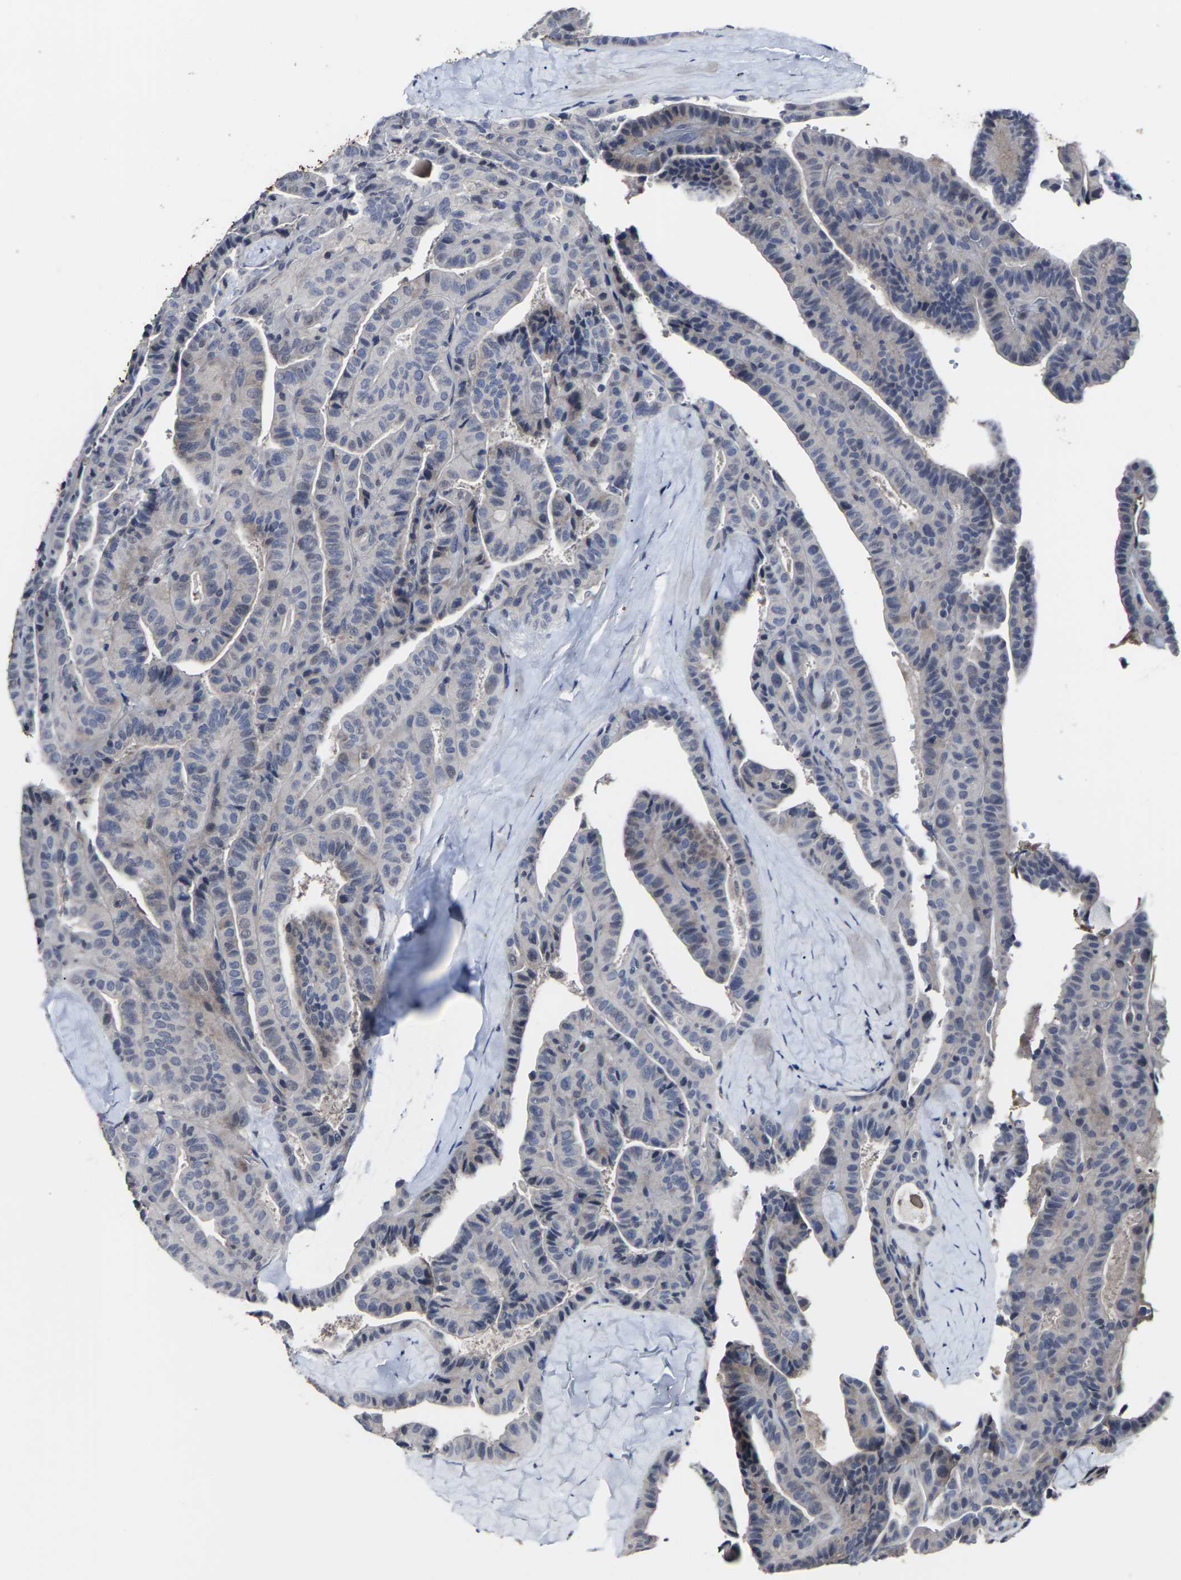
{"staining": {"intensity": "weak", "quantity": "<25%", "location": "cytoplasmic/membranous"}, "tissue": "thyroid cancer", "cell_type": "Tumor cells", "image_type": "cancer", "snomed": [{"axis": "morphology", "description": "Papillary adenocarcinoma, NOS"}, {"axis": "topography", "description": "Thyroid gland"}], "caption": "Immunohistochemical staining of human papillary adenocarcinoma (thyroid) demonstrates no significant positivity in tumor cells.", "gene": "MSANTD4", "patient": {"sex": "male", "age": 77}}